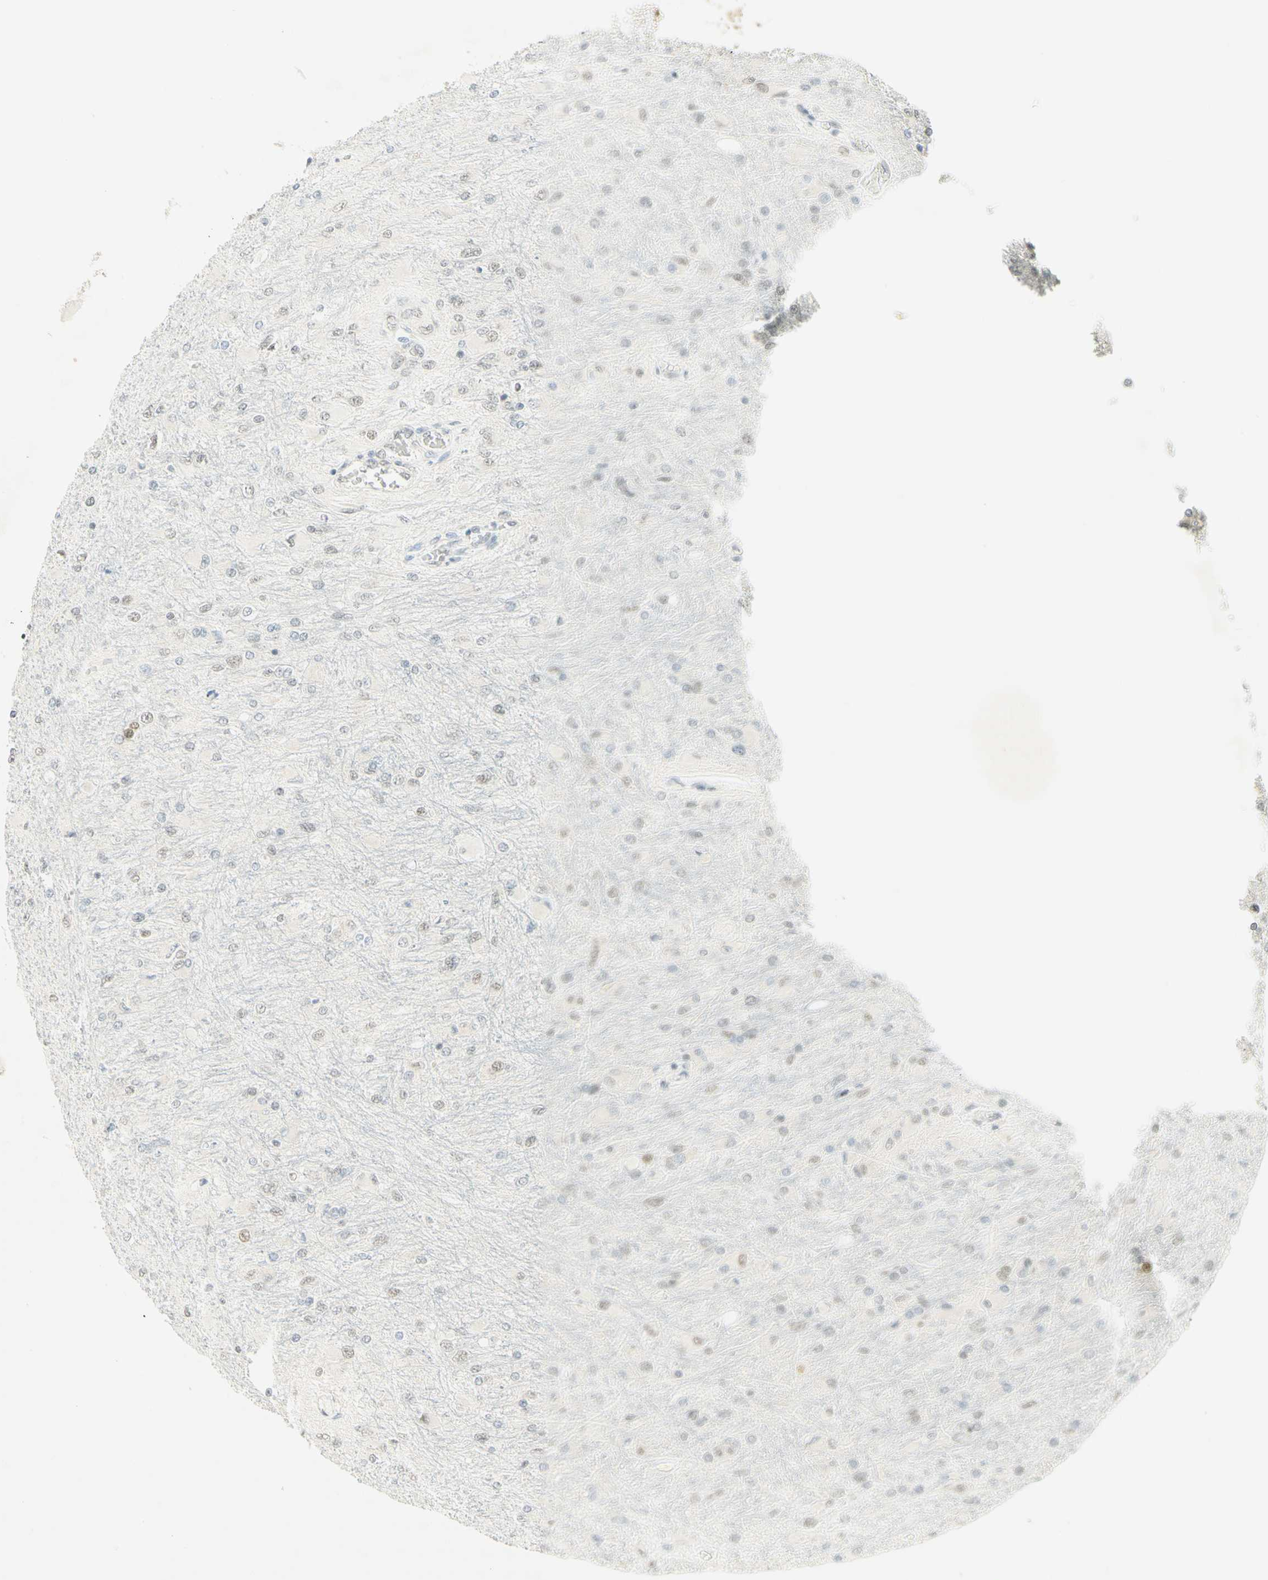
{"staining": {"intensity": "weak", "quantity": "25%-75%", "location": "nuclear"}, "tissue": "glioma", "cell_type": "Tumor cells", "image_type": "cancer", "snomed": [{"axis": "morphology", "description": "Glioma, malignant, High grade"}, {"axis": "topography", "description": "Cerebral cortex"}], "caption": "A high-resolution histopathology image shows immunohistochemistry (IHC) staining of glioma, which shows weak nuclear positivity in approximately 25%-75% of tumor cells.", "gene": "PMS2", "patient": {"sex": "female", "age": 36}}